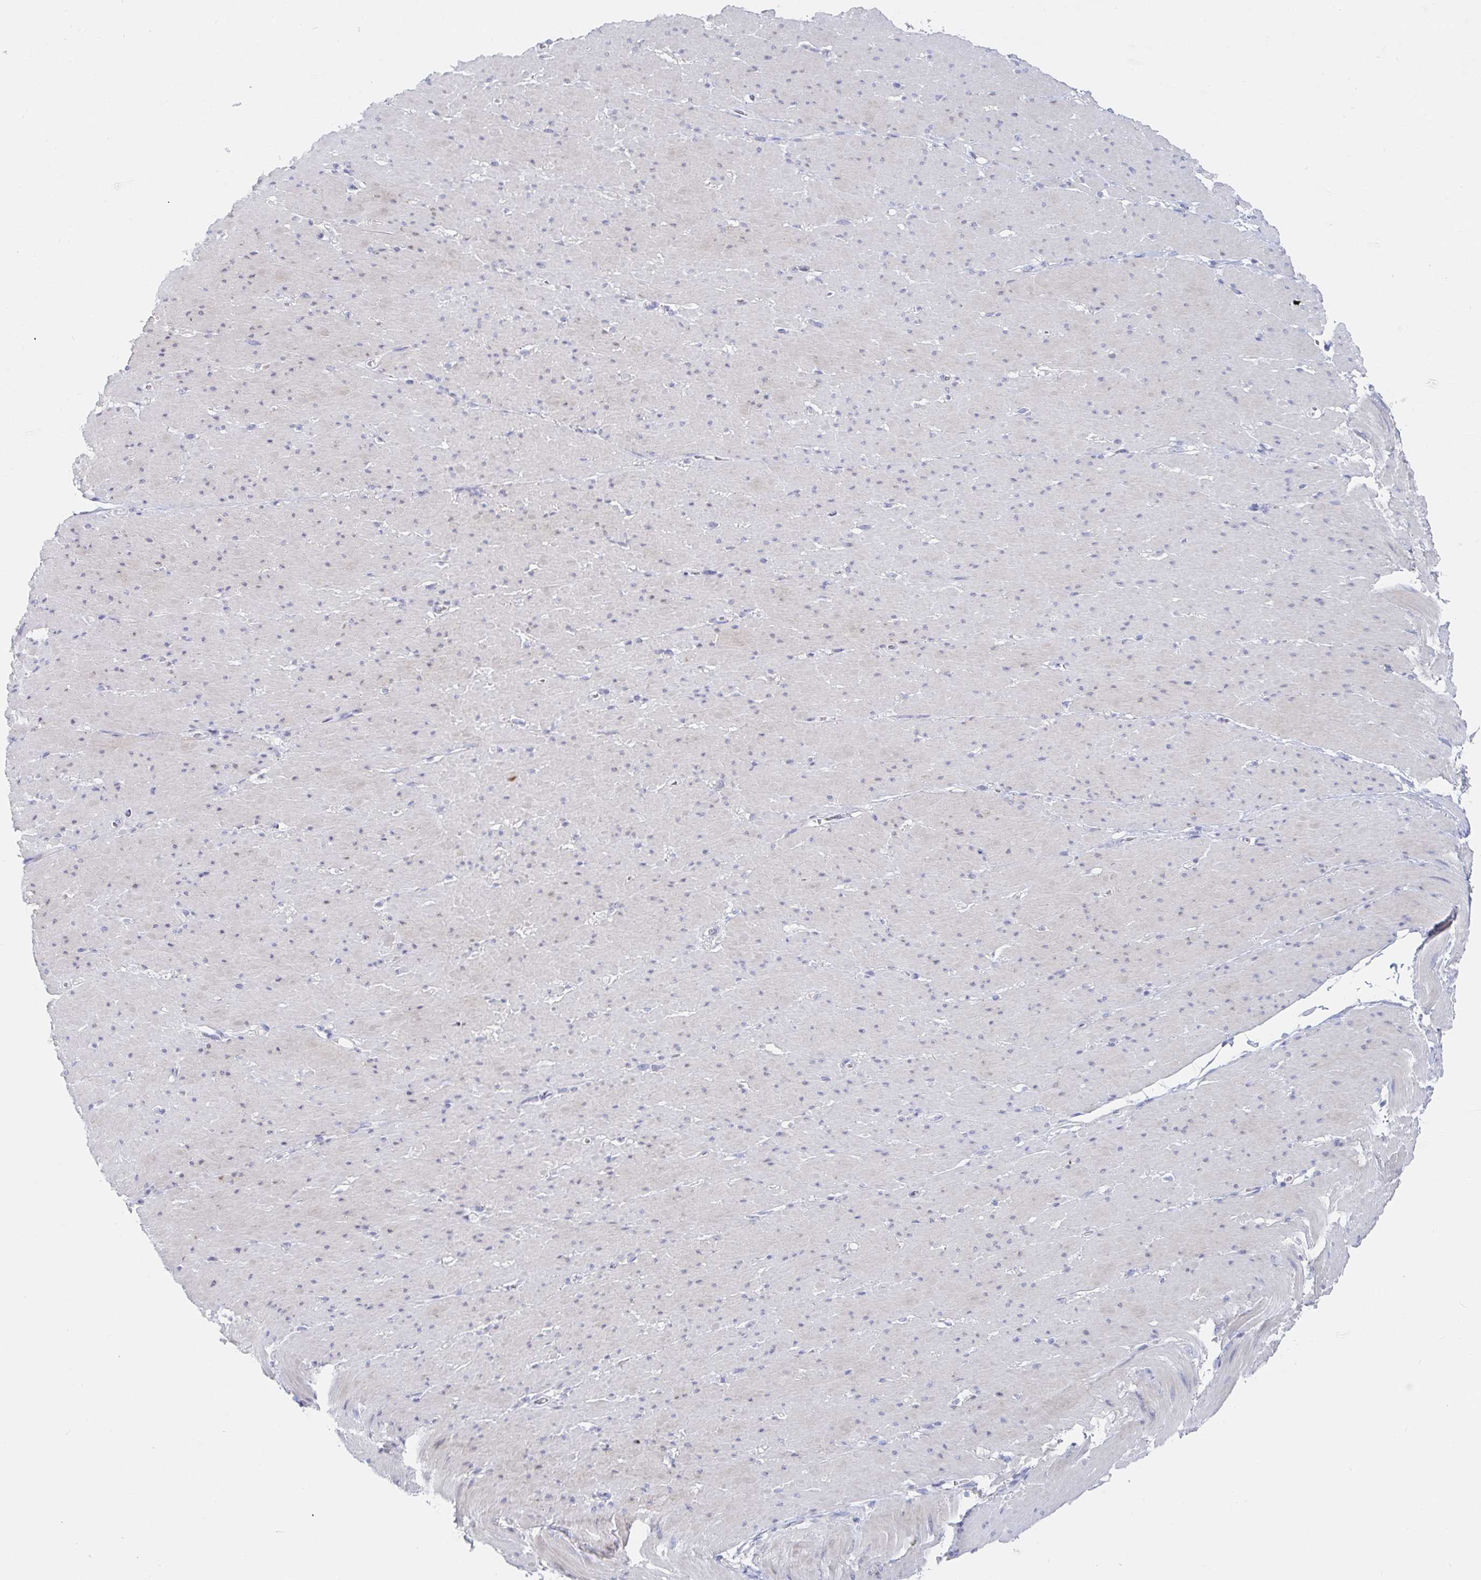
{"staining": {"intensity": "negative", "quantity": "none", "location": "none"}, "tissue": "smooth muscle", "cell_type": "Smooth muscle cells", "image_type": "normal", "snomed": [{"axis": "morphology", "description": "Normal tissue, NOS"}, {"axis": "topography", "description": "Smooth muscle"}, {"axis": "topography", "description": "Rectum"}], "caption": "Unremarkable smooth muscle was stained to show a protein in brown. There is no significant staining in smooth muscle cells.", "gene": "ZNF100", "patient": {"sex": "male", "age": 53}}